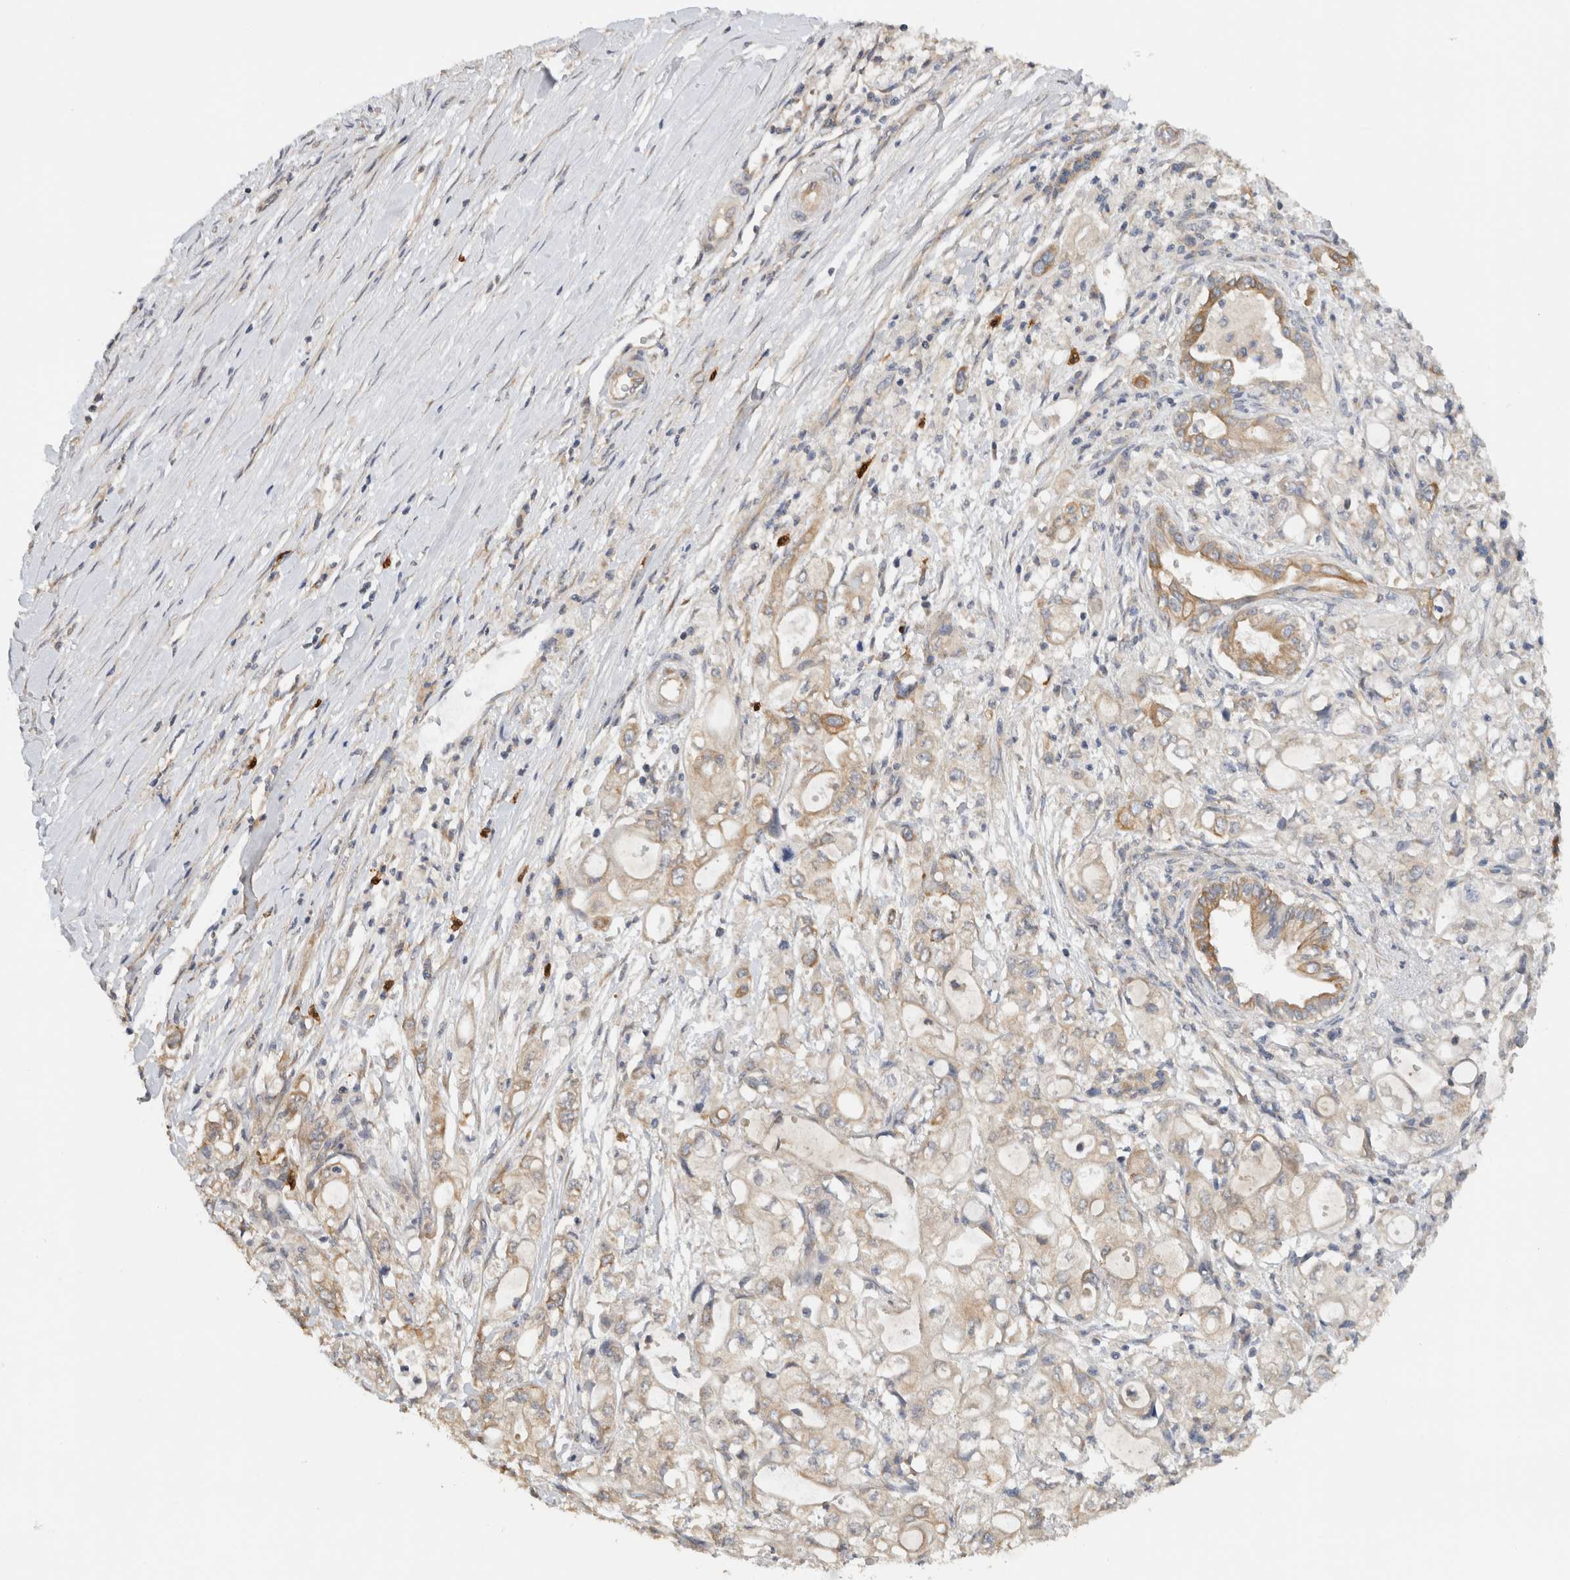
{"staining": {"intensity": "moderate", "quantity": "<25%", "location": "cytoplasmic/membranous"}, "tissue": "pancreatic cancer", "cell_type": "Tumor cells", "image_type": "cancer", "snomed": [{"axis": "morphology", "description": "Adenocarcinoma, NOS"}, {"axis": "topography", "description": "Pancreas"}], "caption": "Immunohistochemistry image of human pancreatic cancer (adenocarcinoma) stained for a protein (brown), which shows low levels of moderate cytoplasmic/membranous staining in approximately <25% of tumor cells.", "gene": "PUM1", "patient": {"sex": "male", "age": 79}}